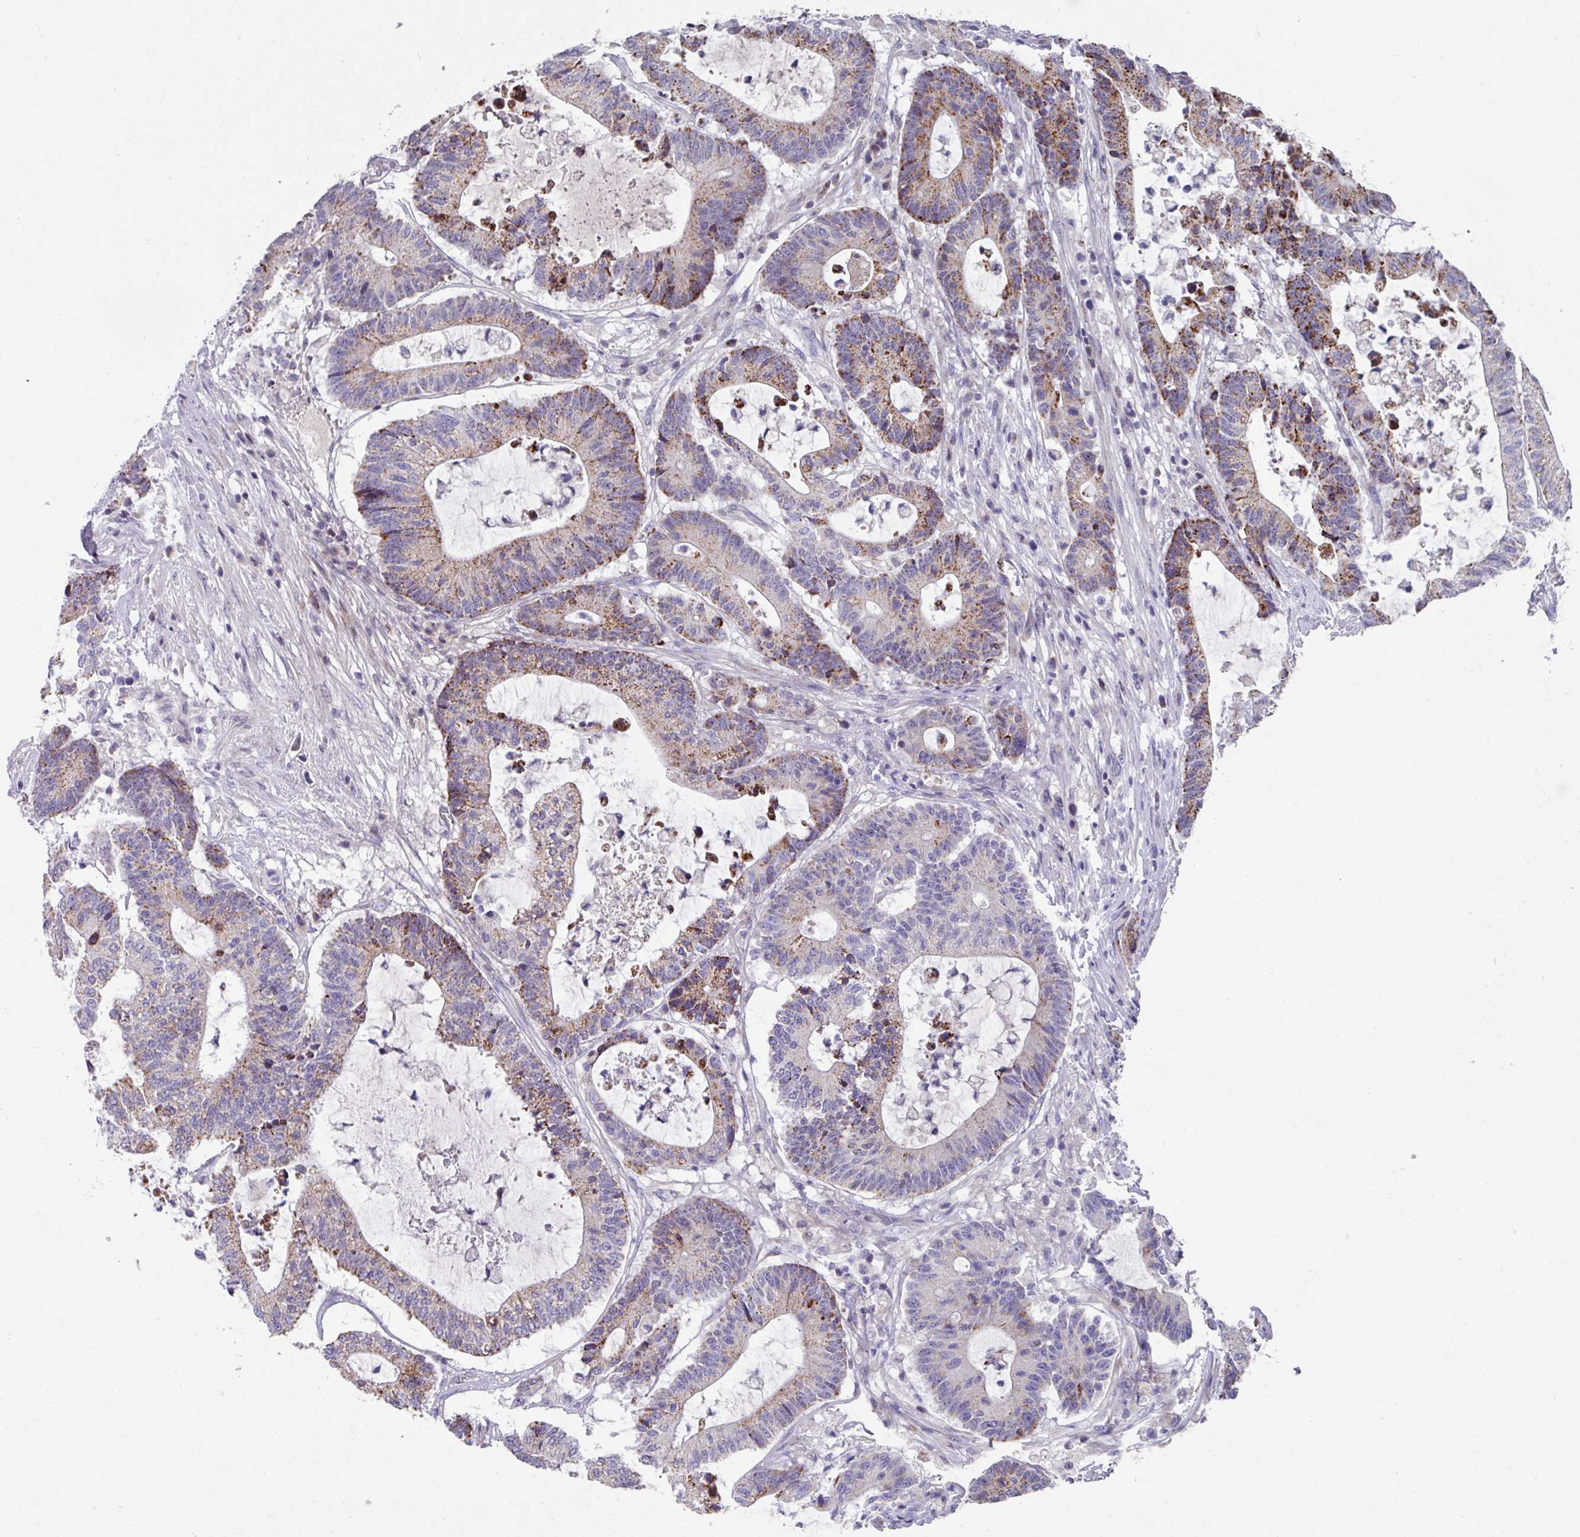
{"staining": {"intensity": "moderate", "quantity": "25%-75%", "location": "cytoplasmic/membranous"}, "tissue": "colorectal cancer", "cell_type": "Tumor cells", "image_type": "cancer", "snomed": [{"axis": "morphology", "description": "Adenocarcinoma, NOS"}, {"axis": "topography", "description": "Colon"}], "caption": "Colorectal cancer was stained to show a protein in brown. There is medium levels of moderate cytoplasmic/membranous positivity in about 25%-75% of tumor cells. (IHC, brightfield microscopy, high magnification).", "gene": "CBX7", "patient": {"sex": "female", "age": 84}}